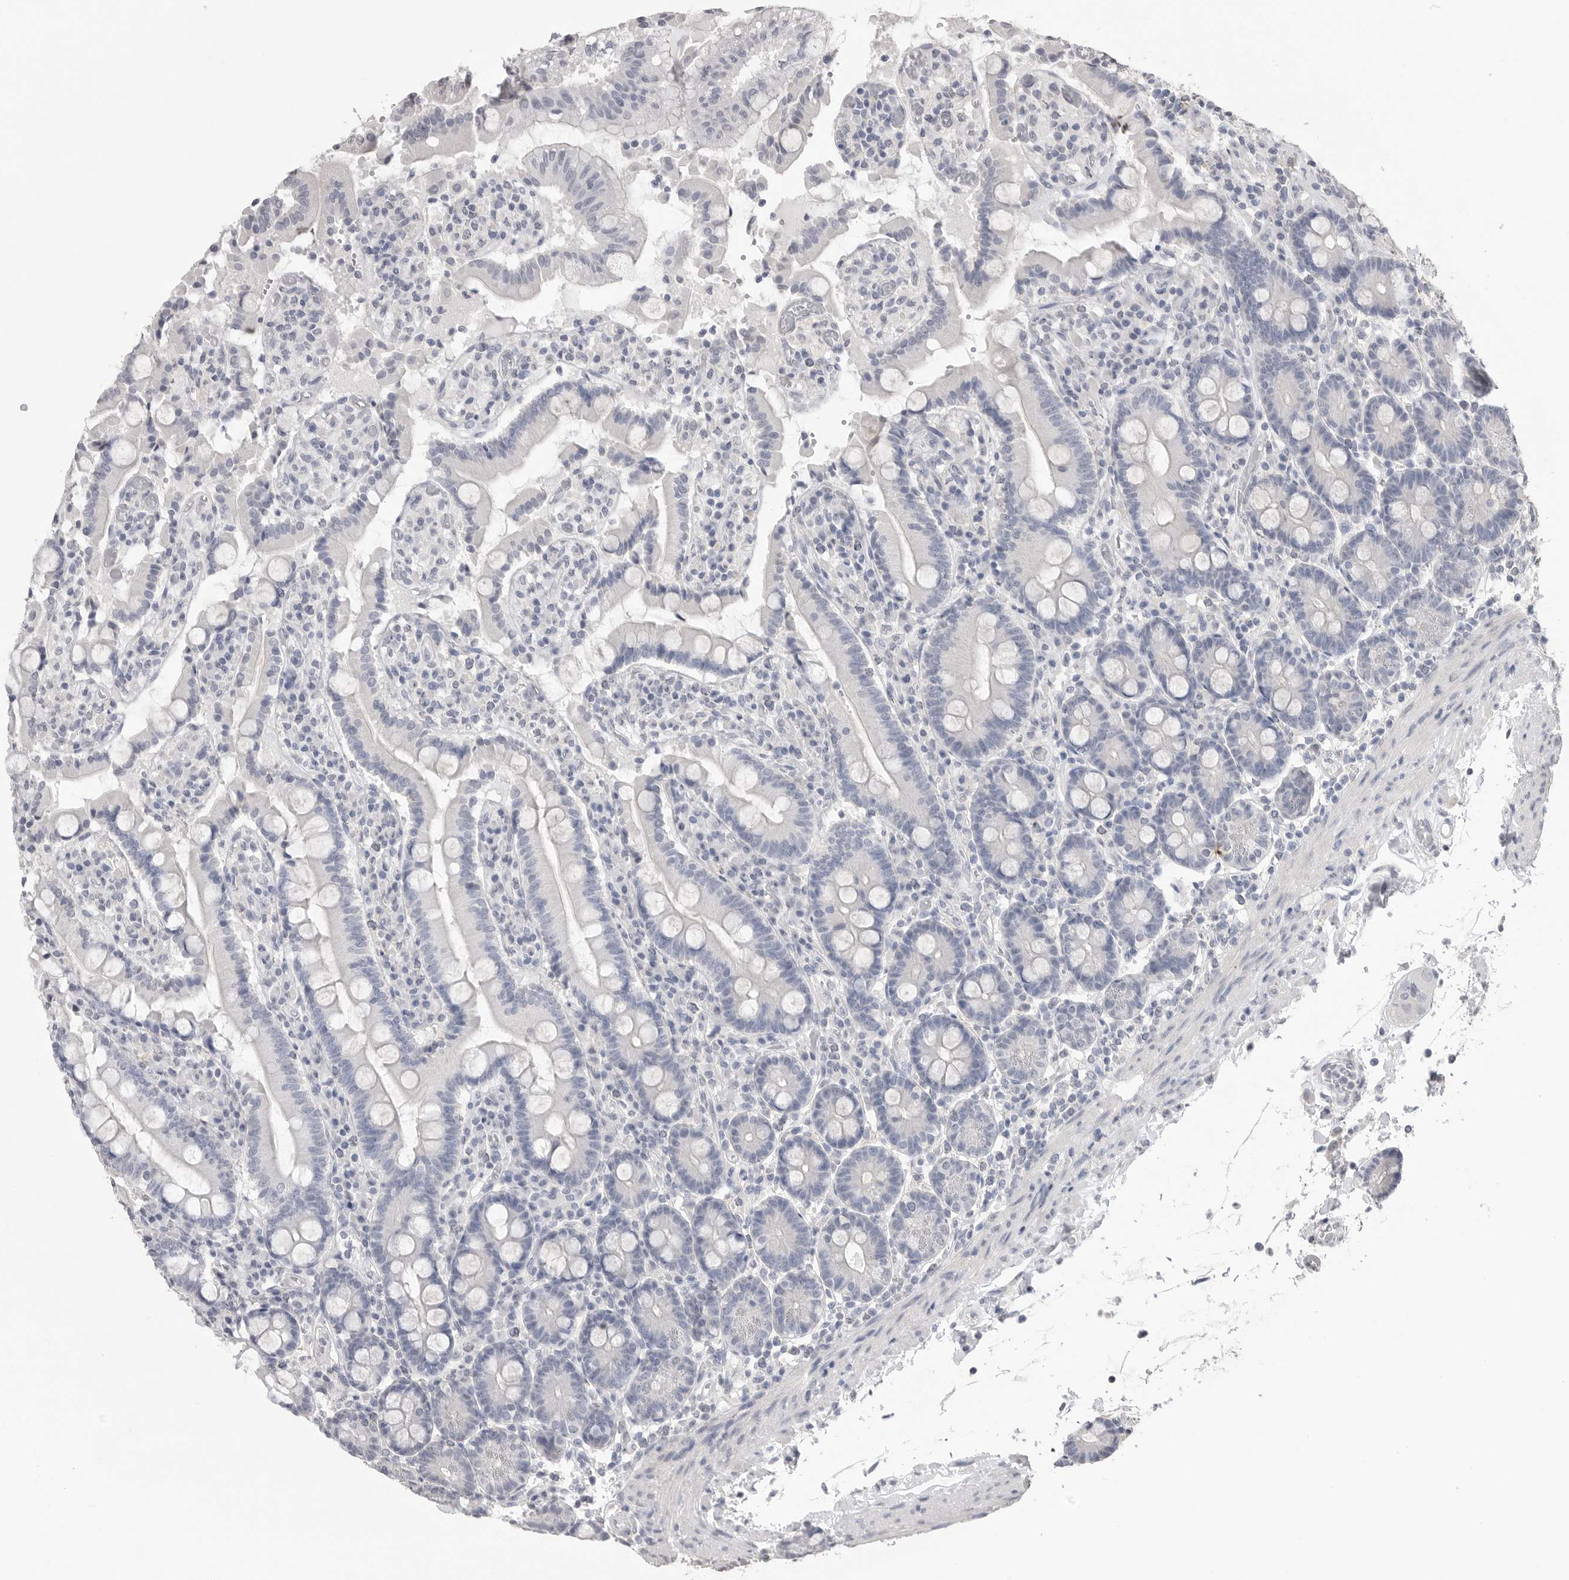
{"staining": {"intensity": "negative", "quantity": "none", "location": "none"}, "tissue": "duodenum", "cell_type": "Glandular cells", "image_type": "normal", "snomed": [{"axis": "morphology", "description": "Normal tissue, NOS"}, {"axis": "topography", "description": "Small intestine, NOS"}], "caption": "DAB (3,3'-diaminobenzidine) immunohistochemical staining of normal human duodenum displays no significant expression in glandular cells.", "gene": "ICAM5", "patient": {"sex": "female", "age": 71}}